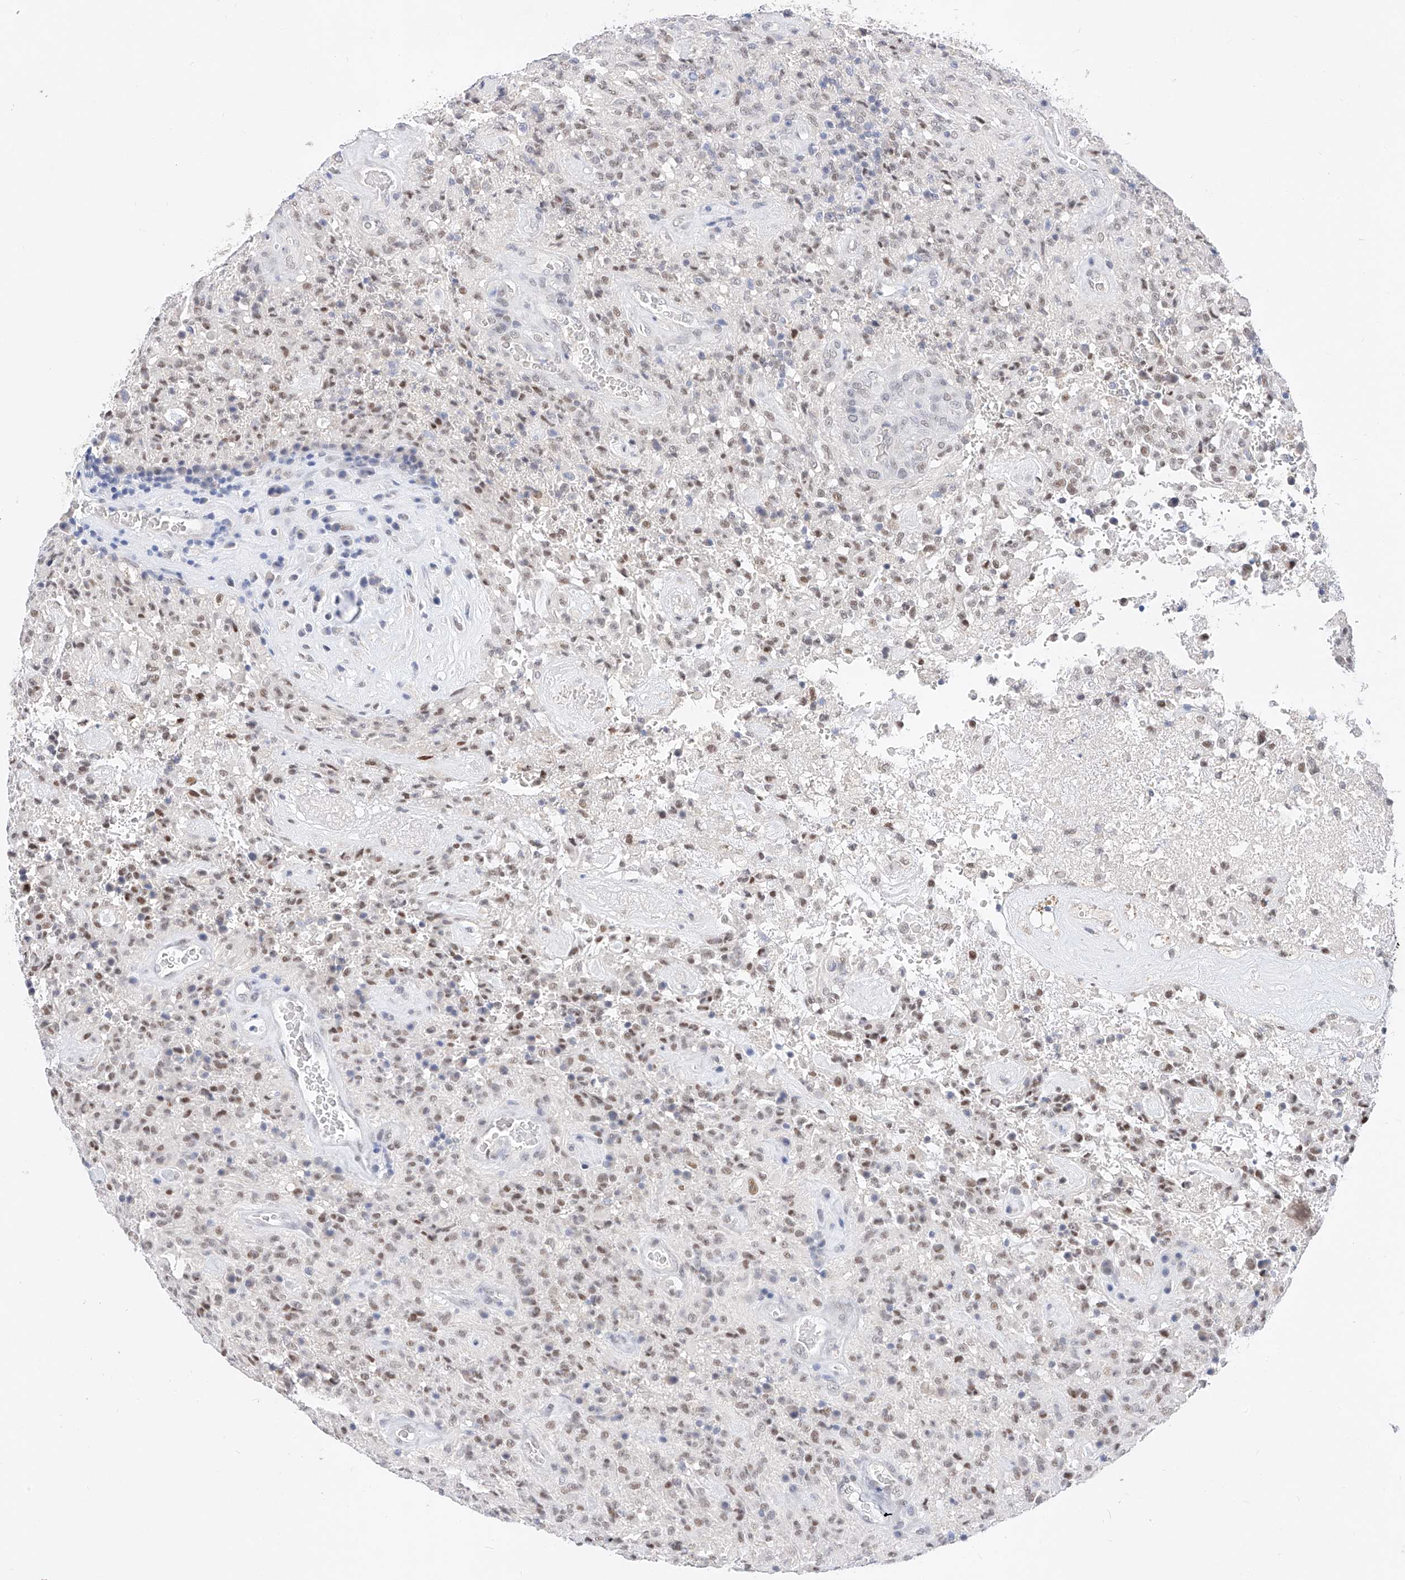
{"staining": {"intensity": "weak", "quantity": "25%-75%", "location": "nuclear"}, "tissue": "glioma", "cell_type": "Tumor cells", "image_type": "cancer", "snomed": [{"axis": "morphology", "description": "Glioma, malignant, High grade"}, {"axis": "topography", "description": "Brain"}], "caption": "This is an image of immunohistochemistry (IHC) staining of malignant glioma (high-grade), which shows weak staining in the nuclear of tumor cells.", "gene": "KCNJ1", "patient": {"sex": "female", "age": 57}}